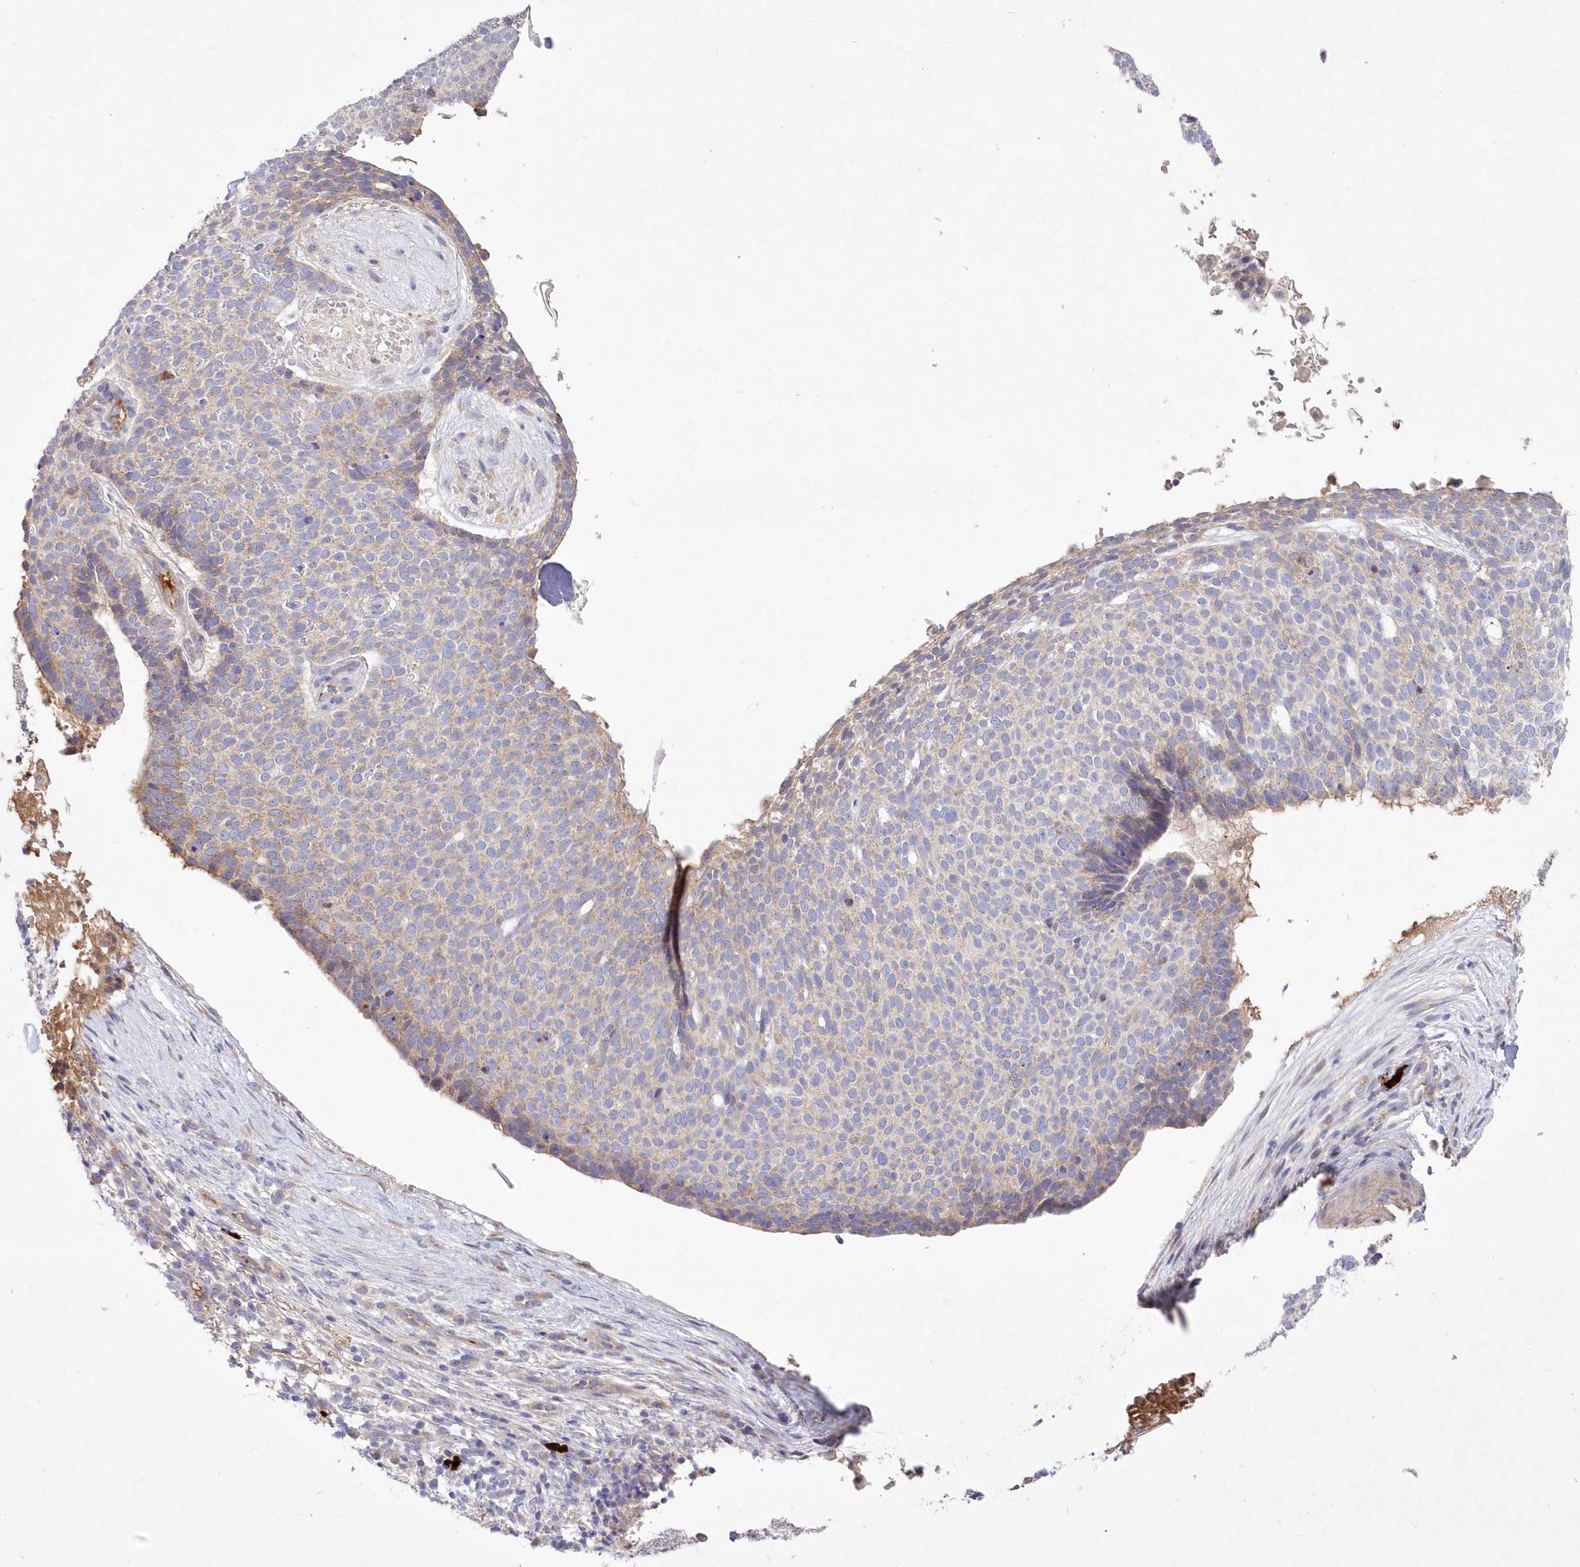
{"staining": {"intensity": "weak", "quantity": "25%-75%", "location": "cytoplasmic/membranous"}, "tissue": "skin cancer", "cell_type": "Tumor cells", "image_type": "cancer", "snomed": [{"axis": "morphology", "description": "Normal tissue, NOS"}, {"axis": "morphology", "description": "Basal cell carcinoma"}, {"axis": "topography", "description": "Skin"}], "caption": "A brown stain highlights weak cytoplasmic/membranous staining of a protein in human skin basal cell carcinoma tumor cells.", "gene": "WBP1L", "patient": {"sex": "male", "age": 50}}